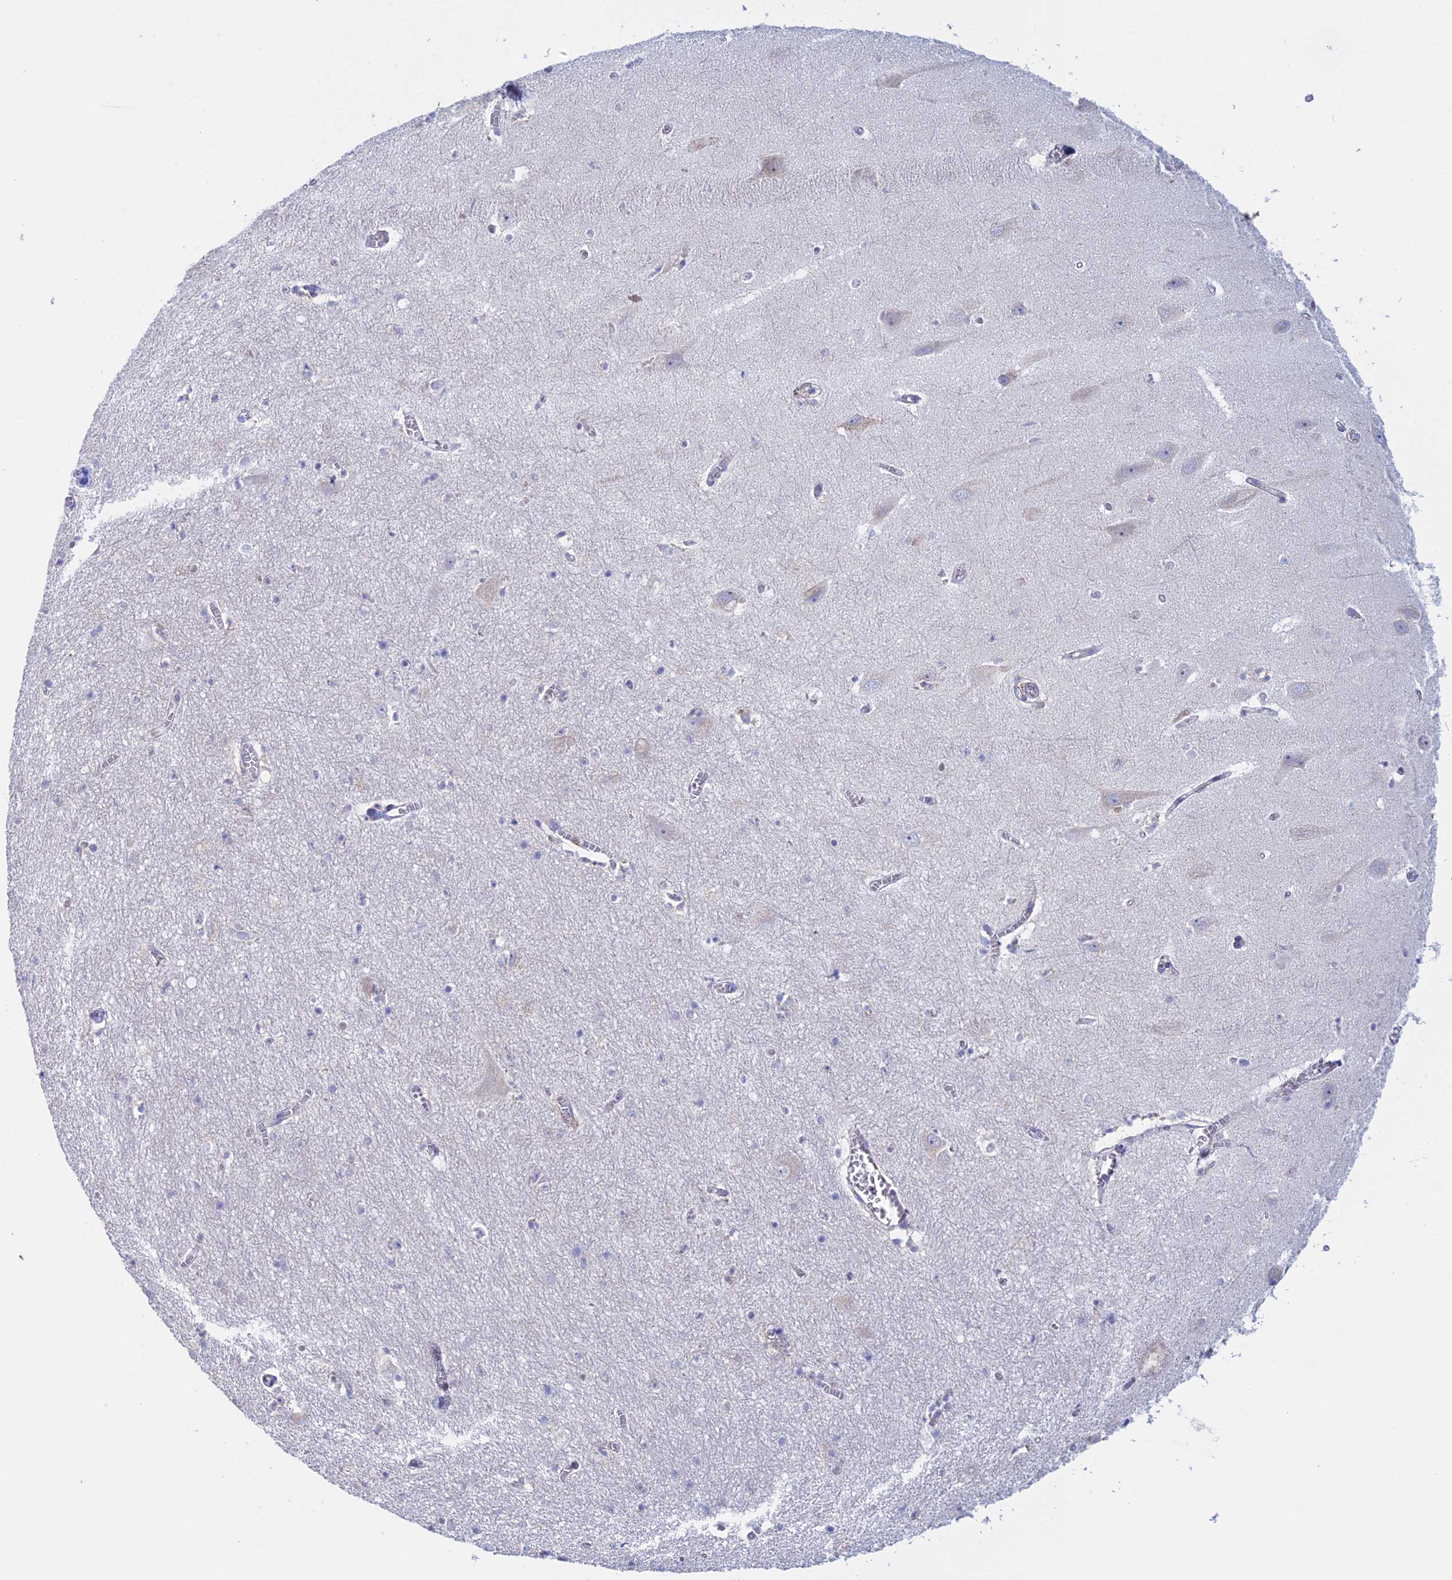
{"staining": {"intensity": "negative", "quantity": "none", "location": "none"}, "tissue": "hippocampus", "cell_type": "Glial cells", "image_type": "normal", "snomed": [{"axis": "morphology", "description": "Normal tissue, NOS"}, {"axis": "topography", "description": "Hippocampus"}], "caption": "Immunohistochemistry micrograph of normal hippocampus: human hippocampus stained with DAB demonstrates no significant protein positivity in glial cells.", "gene": "GMIP", "patient": {"sex": "female", "age": 64}}